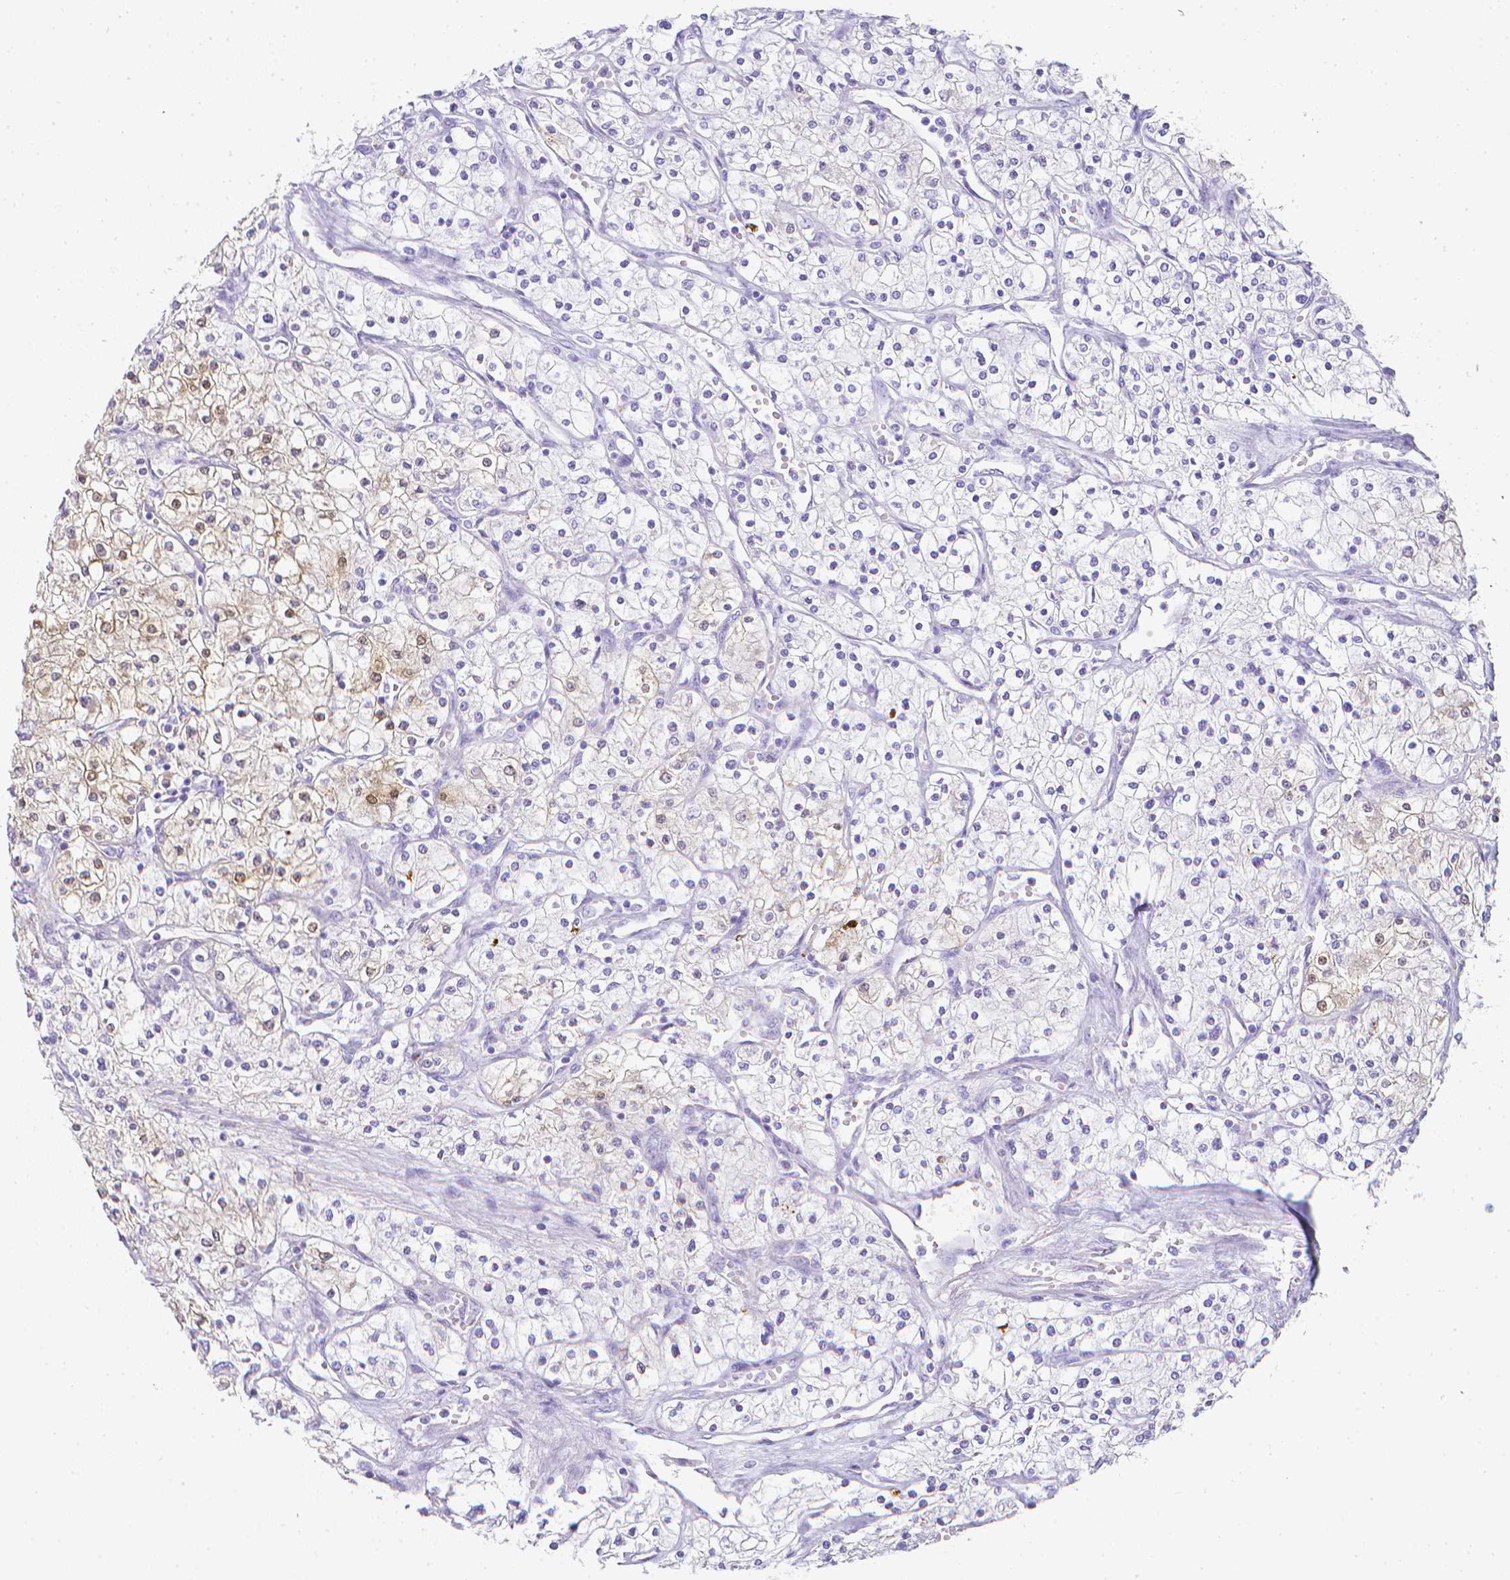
{"staining": {"intensity": "weak", "quantity": "<25%", "location": "cytoplasmic/membranous,nuclear"}, "tissue": "renal cancer", "cell_type": "Tumor cells", "image_type": "cancer", "snomed": [{"axis": "morphology", "description": "Adenocarcinoma, NOS"}, {"axis": "topography", "description": "Kidney"}], "caption": "IHC image of neoplastic tissue: human renal cancer stained with DAB (3,3'-diaminobenzidine) reveals no significant protein staining in tumor cells.", "gene": "LGALS4", "patient": {"sex": "male", "age": 80}}